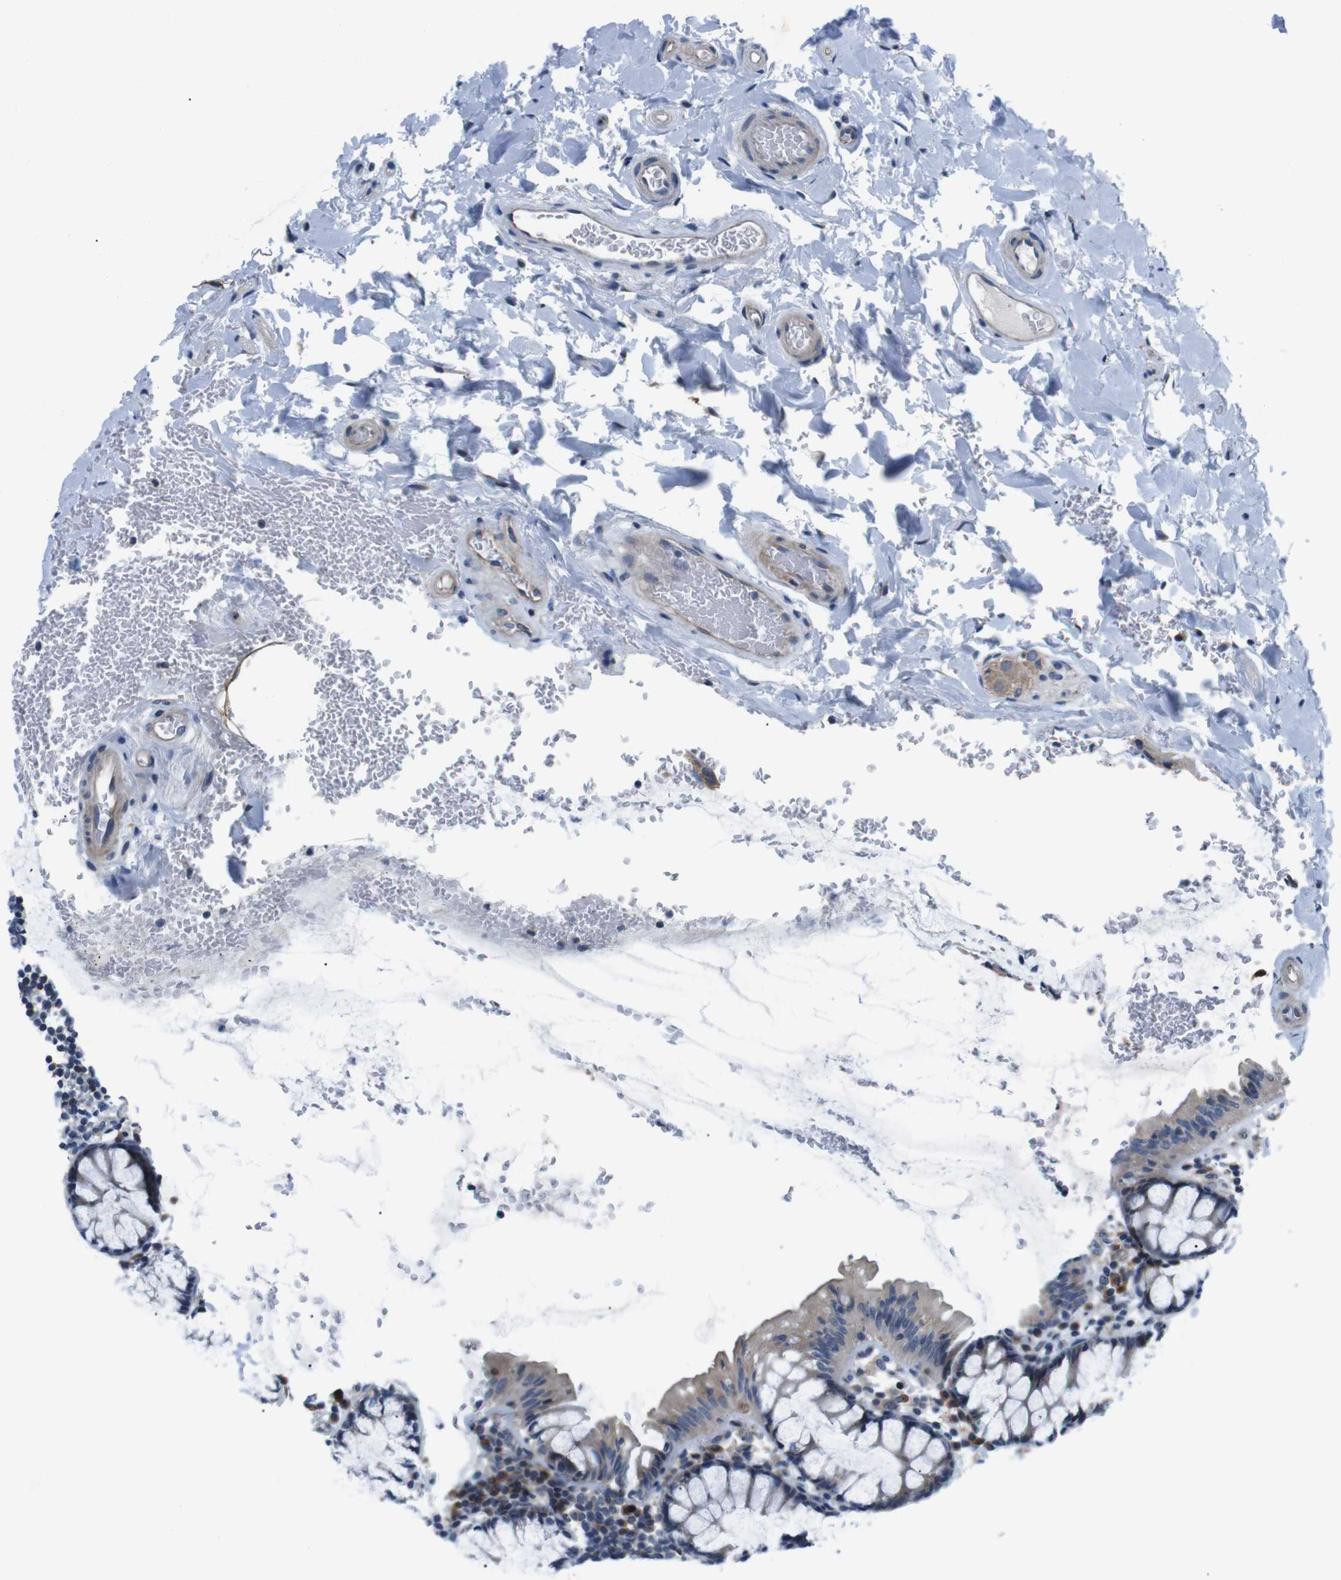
{"staining": {"intensity": "negative", "quantity": "none", "location": "none"}, "tissue": "colon", "cell_type": "Endothelial cells", "image_type": "normal", "snomed": [{"axis": "morphology", "description": "Normal tissue, NOS"}, {"axis": "topography", "description": "Colon"}], "caption": "IHC micrograph of unremarkable colon: colon stained with DAB (3,3'-diaminobenzidine) displays no significant protein staining in endothelial cells.", "gene": "JAK1", "patient": {"sex": "female", "age": 80}}